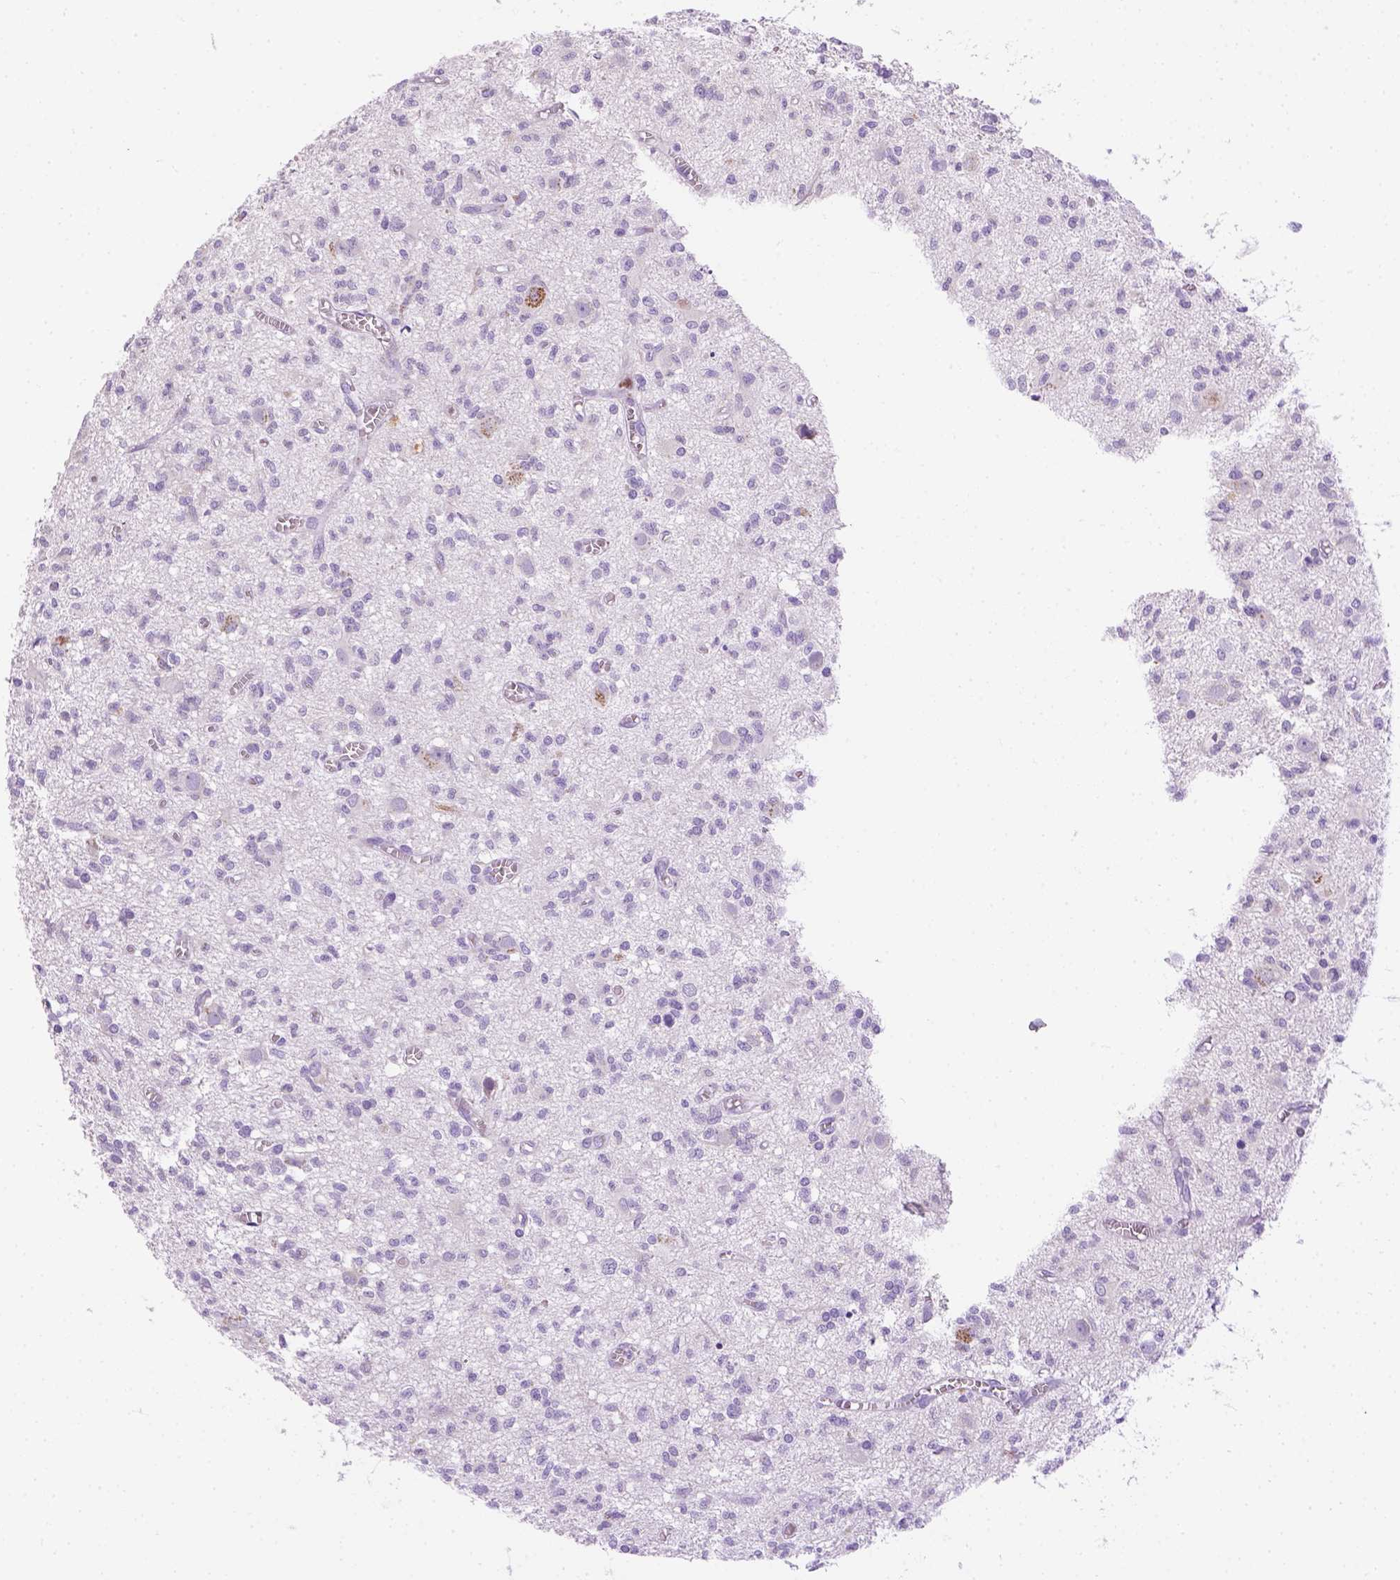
{"staining": {"intensity": "negative", "quantity": "none", "location": "none"}, "tissue": "glioma", "cell_type": "Tumor cells", "image_type": "cancer", "snomed": [{"axis": "morphology", "description": "Glioma, malignant, Low grade"}, {"axis": "topography", "description": "Brain"}], "caption": "Glioma stained for a protein using immunohistochemistry (IHC) demonstrates no positivity tumor cells.", "gene": "TMEM38A", "patient": {"sex": "male", "age": 64}}